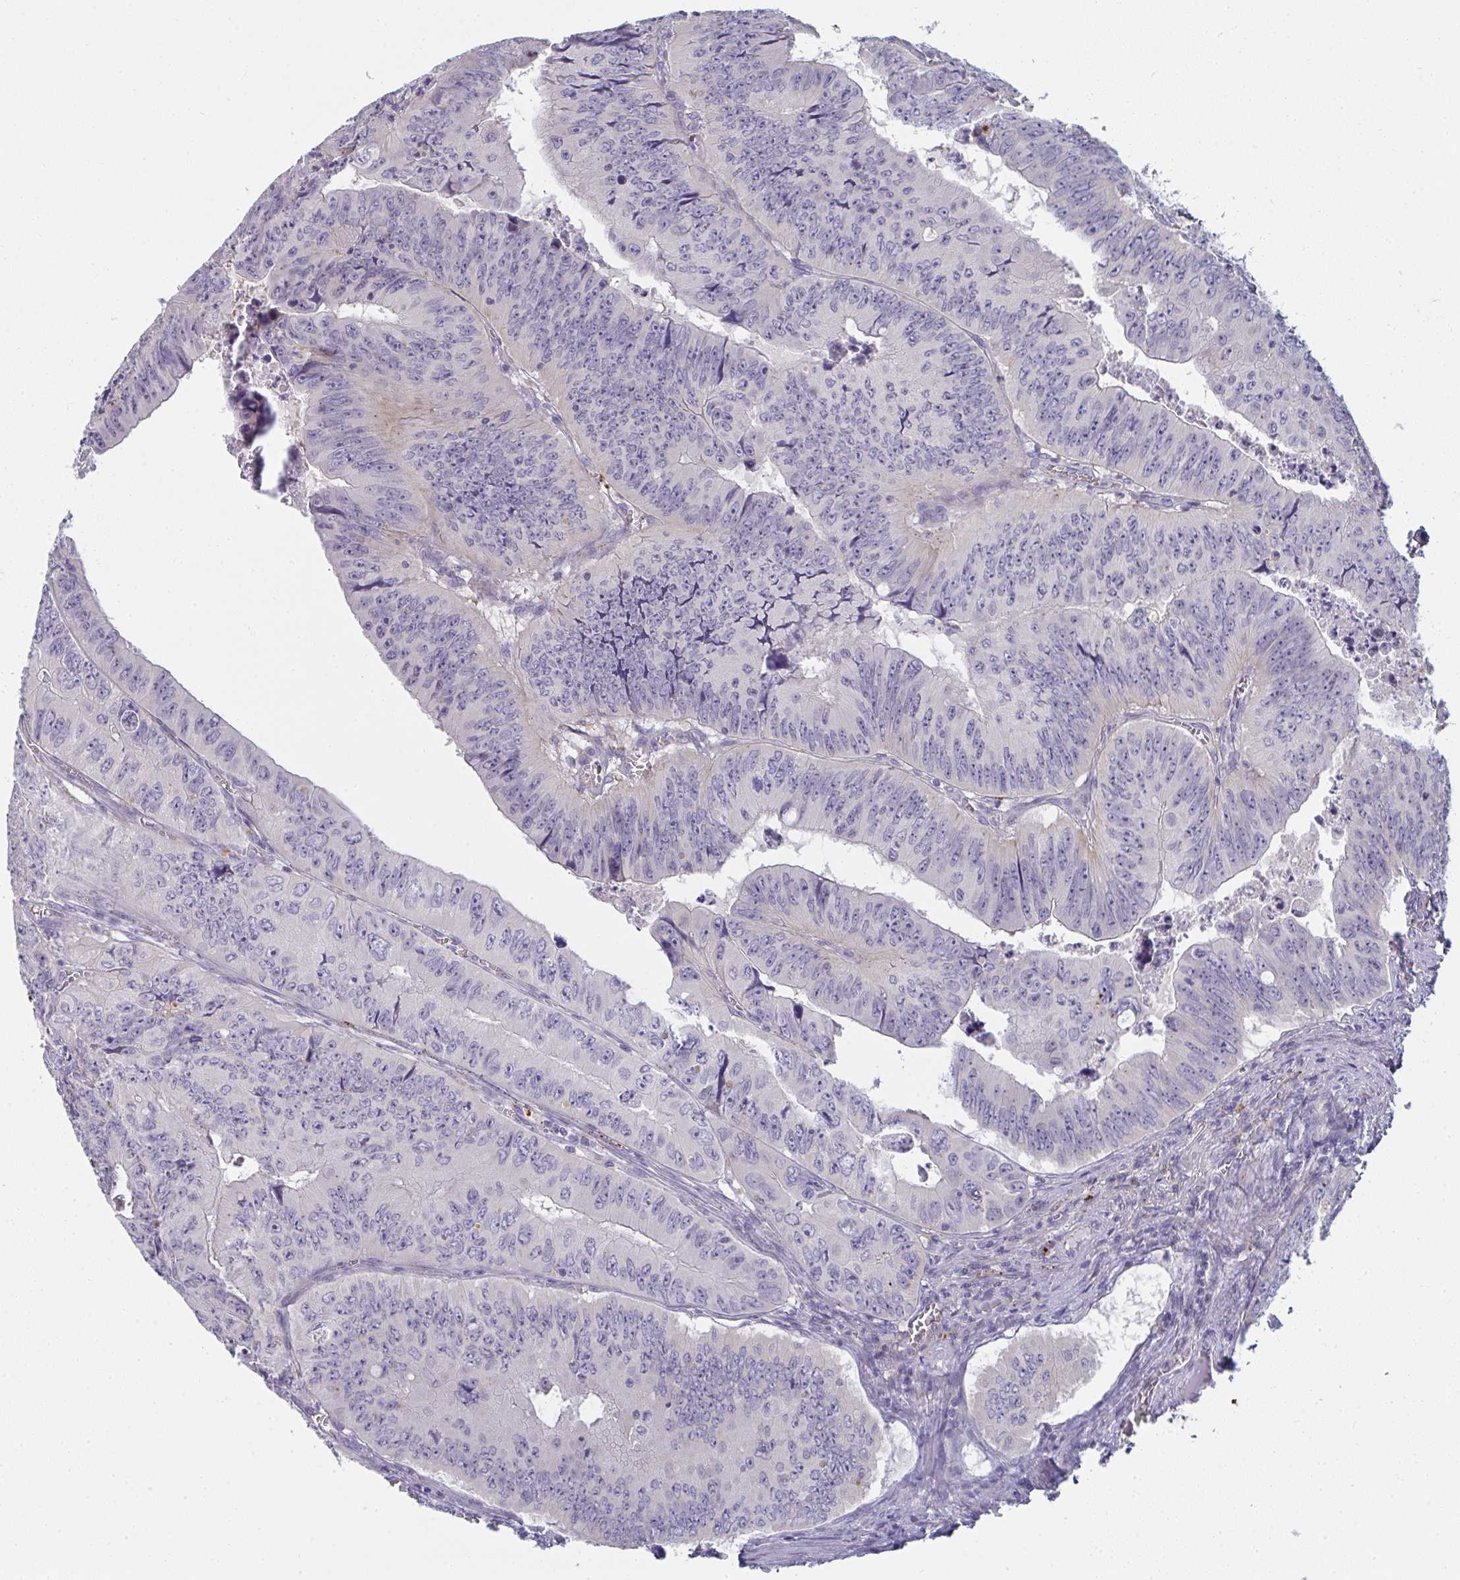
{"staining": {"intensity": "negative", "quantity": "none", "location": "none"}, "tissue": "colorectal cancer", "cell_type": "Tumor cells", "image_type": "cancer", "snomed": [{"axis": "morphology", "description": "Adenocarcinoma, NOS"}, {"axis": "topography", "description": "Colon"}], "caption": "A photomicrograph of adenocarcinoma (colorectal) stained for a protein displays no brown staining in tumor cells.", "gene": "SHB", "patient": {"sex": "female", "age": 84}}